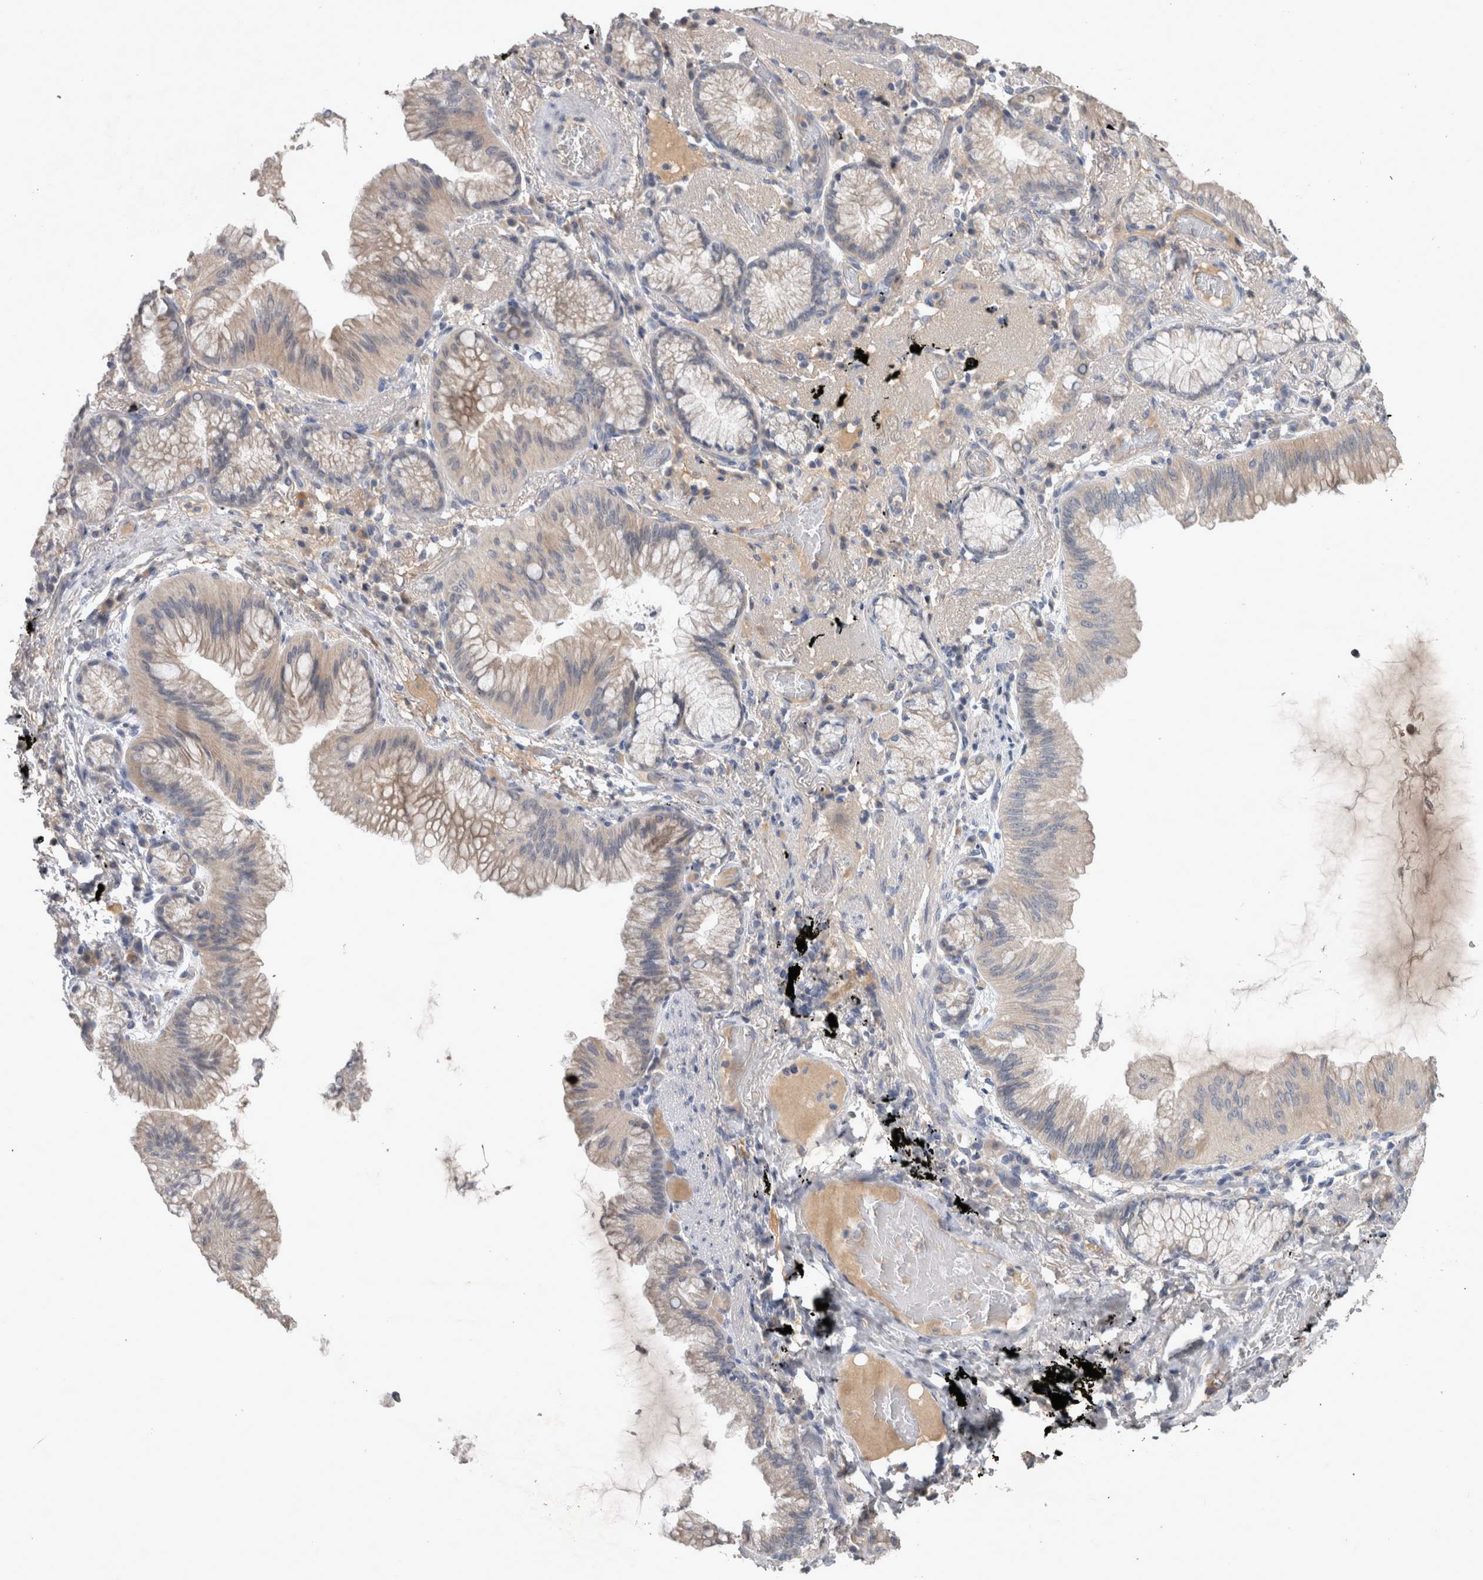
{"staining": {"intensity": "weak", "quantity": "<25%", "location": "cytoplasmic/membranous"}, "tissue": "lung cancer", "cell_type": "Tumor cells", "image_type": "cancer", "snomed": [{"axis": "morphology", "description": "Adenocarcinoma, NOS"}, {"axis": "topography", "description": "Lung"}], "caption": "Tumor cells show no significant staining in lung cancer (adenocarcinoma). Brightfield microscopy of IHC stained with DAB (3,3'-diaminobenzidine) (brown) and hematoxylin (blue), captured at high magnification.", "gene": "SLC22A11", "patient": {"sex": "female", "age": 70}}